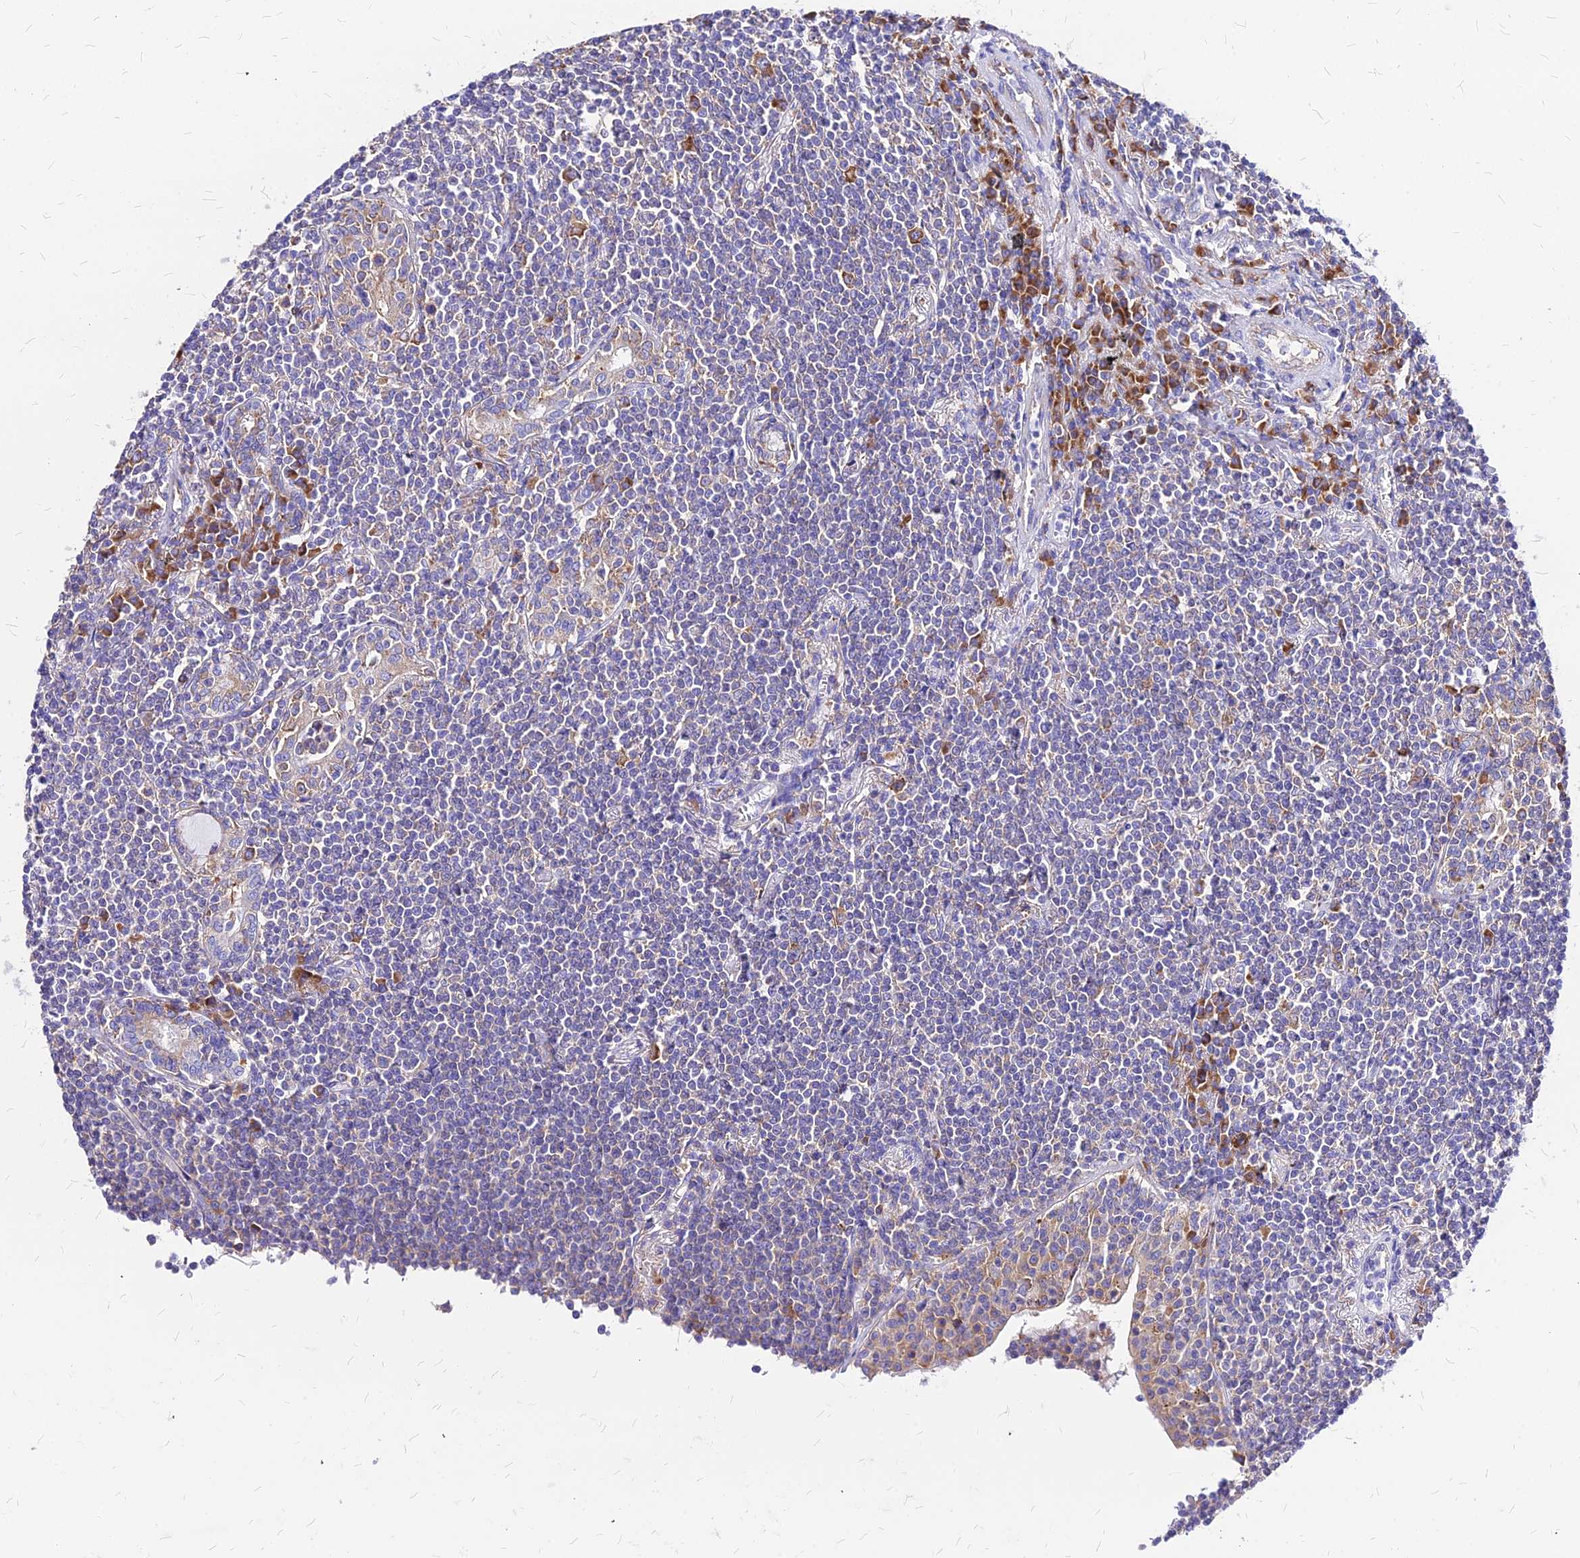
{"staining": {"intensity": "negative", "quantity": "none", "location": "none"}, "tissue": "lymphoma", "cell_type": "Tumor cells", "image_type": "cancer", "snomed": [{"axis": "morphology", "description": "Malignant lymphoma, non-Hodgkin's type, Low grade"}, {"axis": "topography", "description": "Lung"}], "caption": "DAB immunohistochemical staining of malignant lymphoma, non-Hodgkin's type (low-grade) reveals no significant expression in tumor cells.", "gene": "RPL19", "patient": {"sex": "female", "age": 71}}